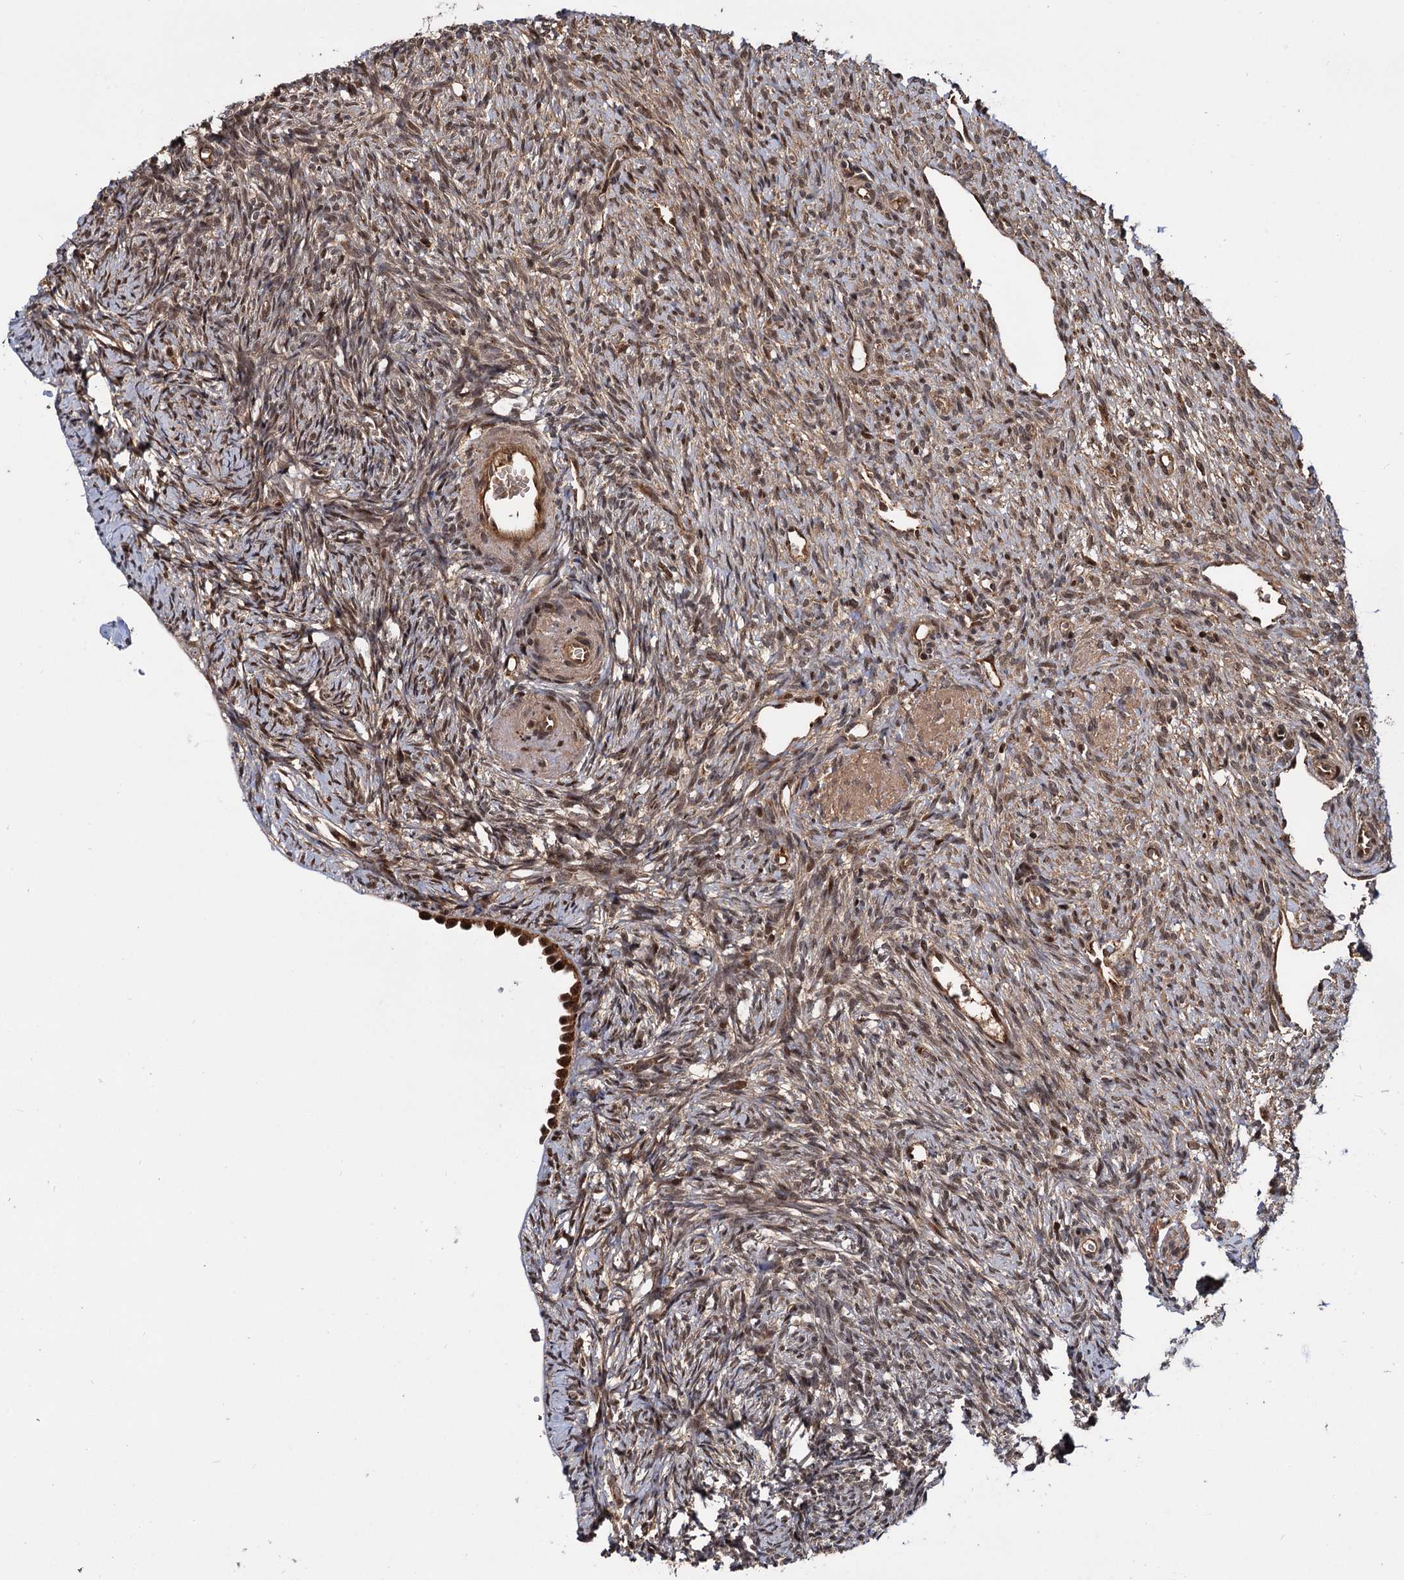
{"staining": {"intensity": "moderate", "quantity": "<25%", "location": "cytoplasmic/membranous,nuclear"}, "tissue": "ovary", "cell_type": "Ovarian stroma cells", "image_type": "normal", "snomed": [{"axis": "morphology", "description": "Normal tissue, NOS"}, {"axis": "topography", "description": "Ovary"}], "caption": "The immunohistochemical stain labels moderate cytoplasmic/membranous,nuclear expression in ovarian stroma cells of benign ovary. (IHC, brightfield microscopy, high magnification).", "gene": "CEP192", "patient": {"sex": "female", "age": 51}}